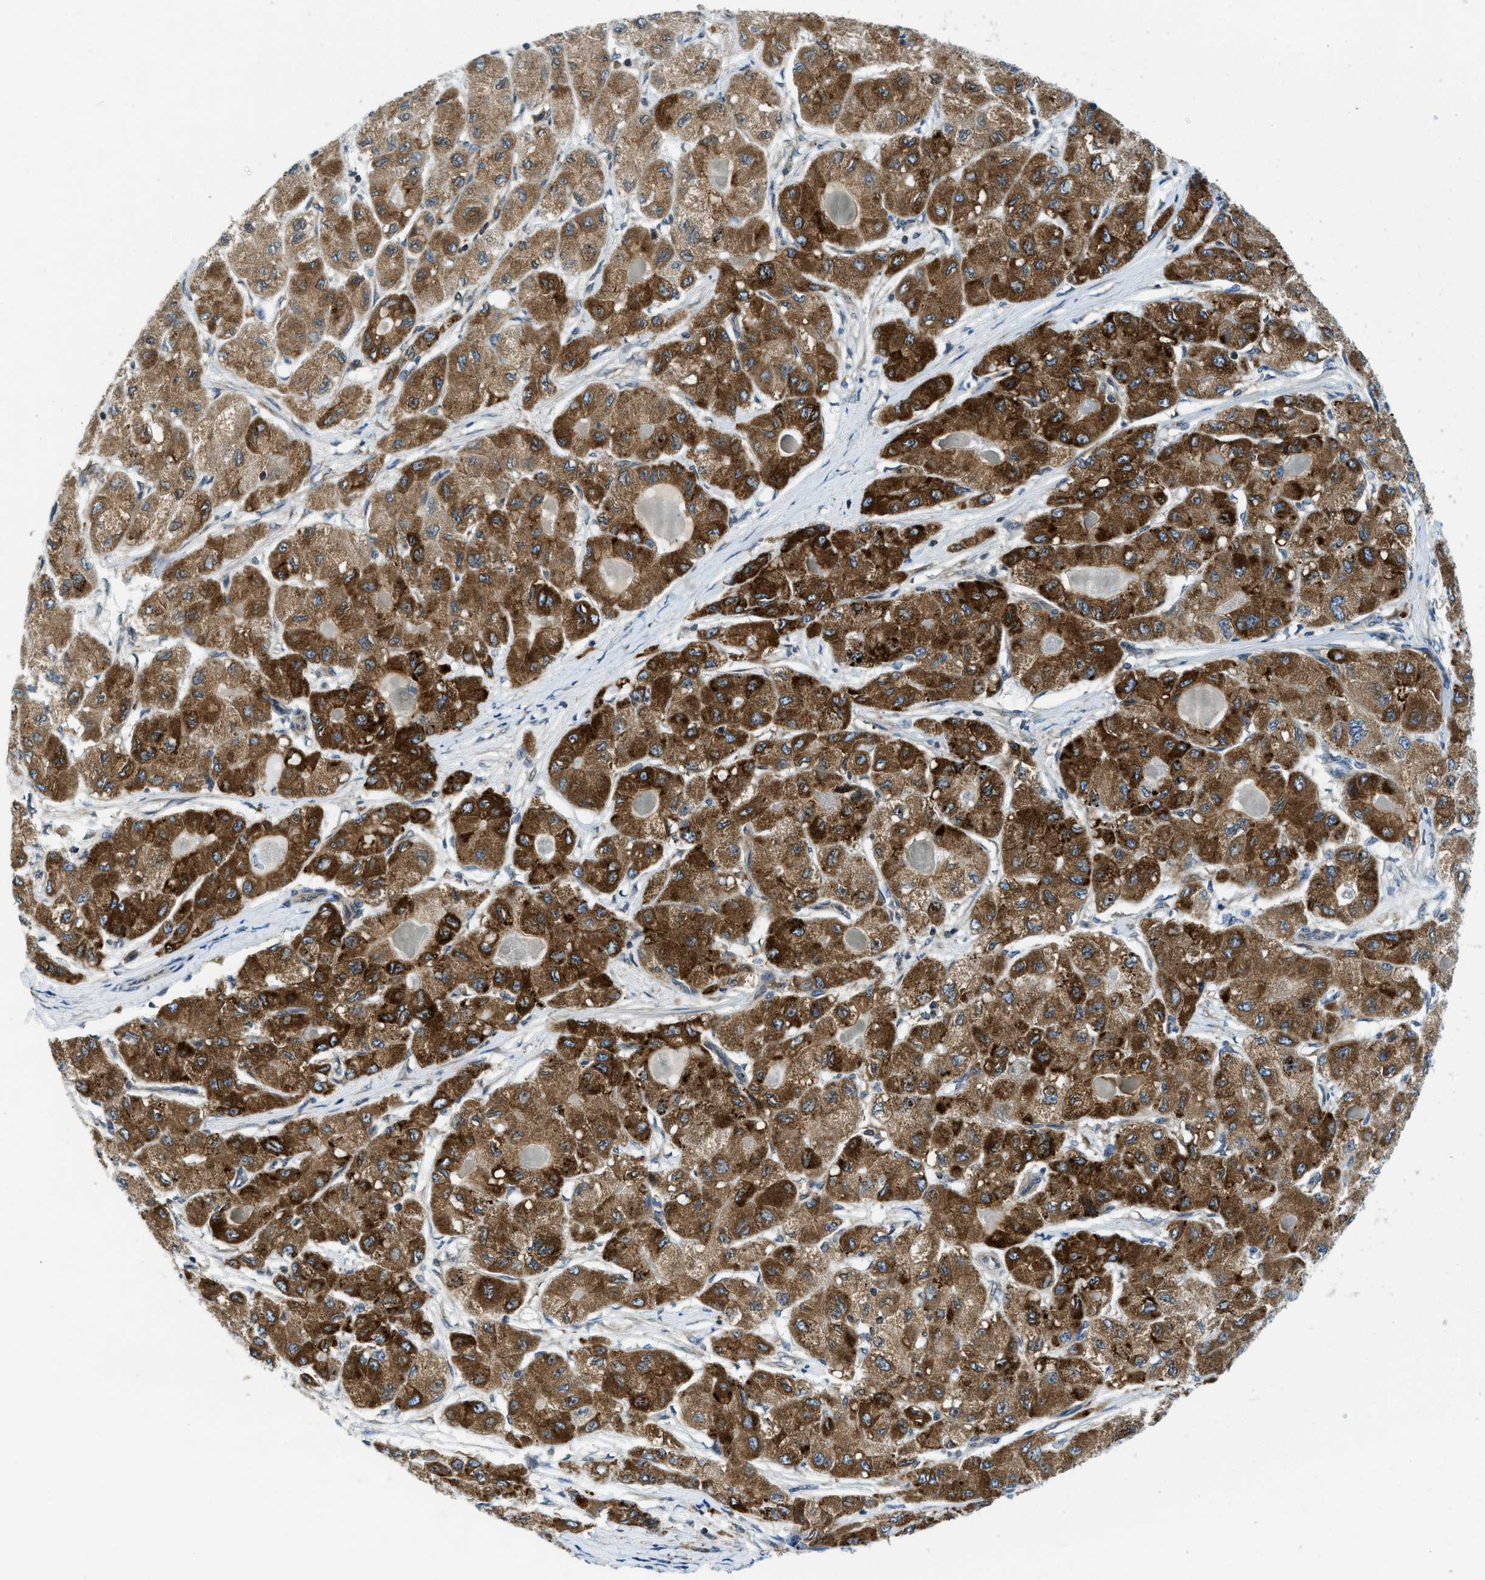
{"staining": {"intensity": "strong", "quantity": ">75%", "location": "cytoplasmic/membranous"}, "tissue": "liver cancer", "cell_type": "Tumor cells", "image_type": "cancer", "snomed": [{"axis": "morphology", "description": "Carcinoma, Hepatocellular, NOS"}, {"axis": "topography", "description": "Liver"}], "caption": "Liver cancer (hepatocellular carcinoma) tissue demonstrates strong cytoplasmic/membranous staining in approximately >75% of tumor cells, visualized by immunohistochemistry.", "gene": "BCAP31", "patient": {"sex": "male", "age": 80}}